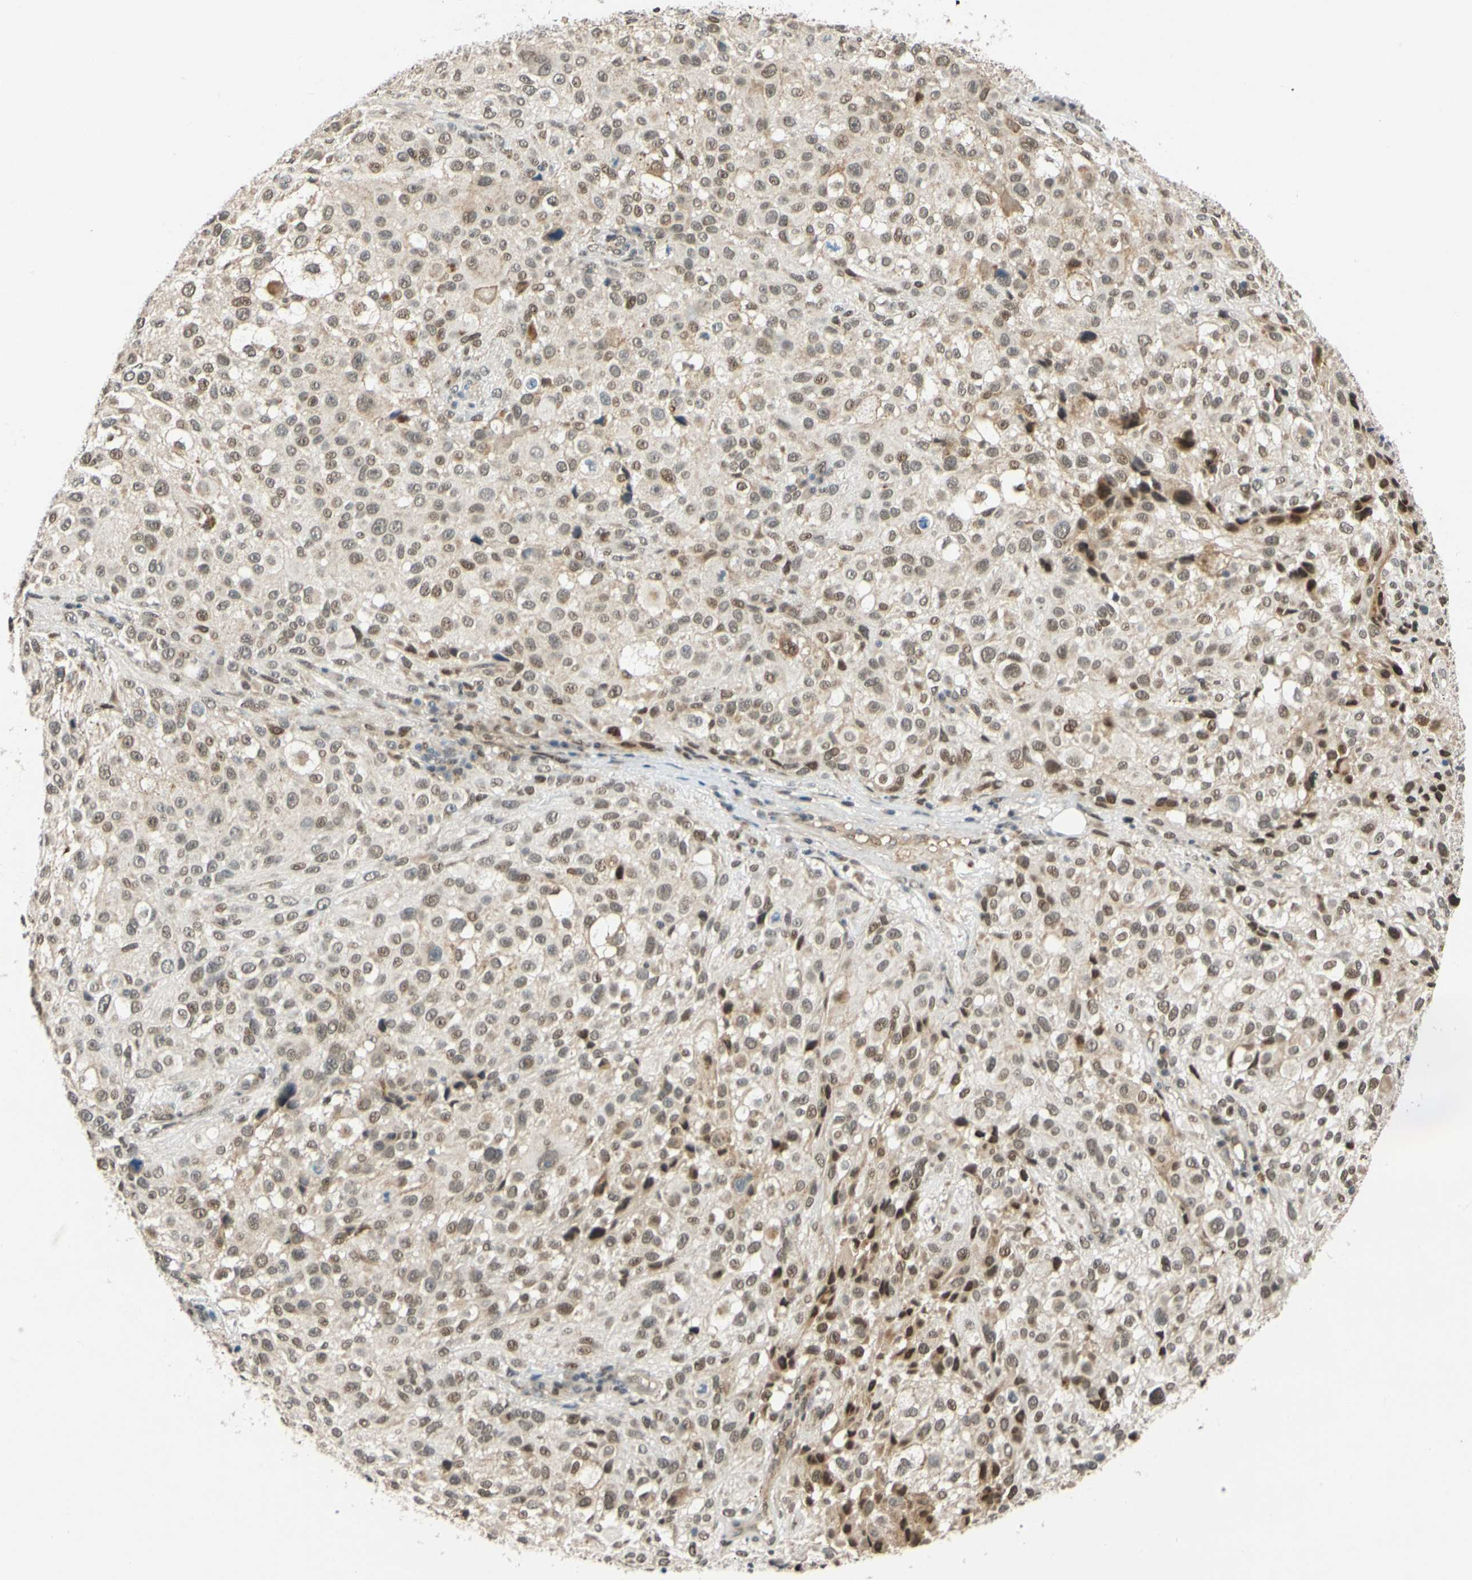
{"staining": {"intensity": "moderate", "quantity": ">75%", "location": "cytoplasmic/membranous,nuclear"}, "tissue": "melanoma", "cell_type": "Tumor cells", "image_type": "cancer", "snomed": [{"axis": "morphology", "description": "Necrosis, NOS"}, {"axis": "morphology", "description": "Malignant melanoma, NOS"}, {"axis": "topography", "description": "Skin"}], "caption": "The photomicrograph displays a brown stain indicating the presence of a protein in the cytoplasmic/membranous and nuclear of tumor cells in melanoma. (Stains: DAB (3,3'-diaminobenzidine) in brown, nuclei in blue, Microscopy: brightfield microscopy at high magnification).", "gene": "POGZ", "patient": {"sex": "female", "age": 87}}